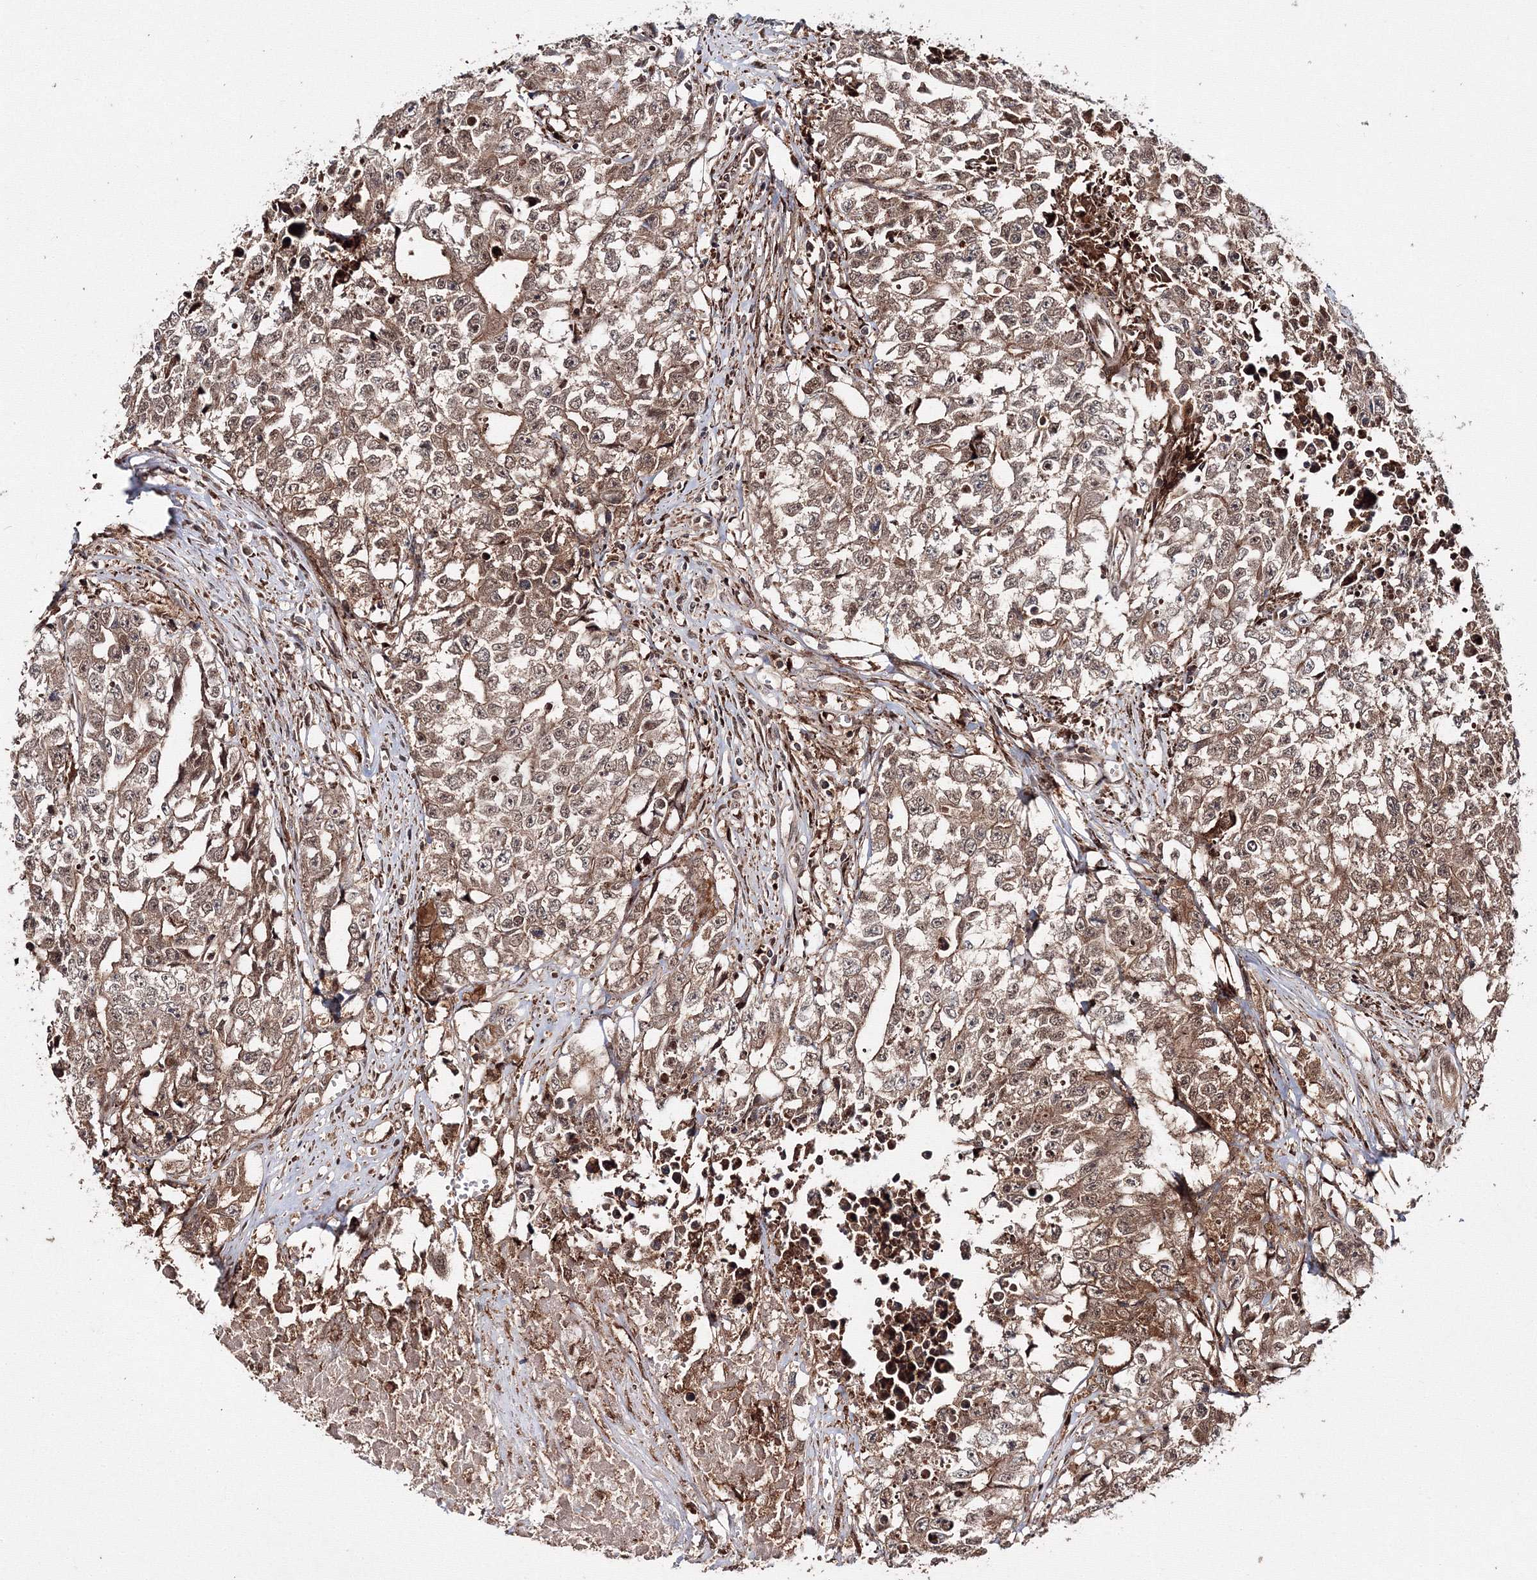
{"staining": {"intensity": "weak", "quantity": ">75%", "location": "cytoplasmic/membranous"}, "tissue": "testis cancer", "cell_type": "Tumor cells", "image_type": "cancer", "snomed": [{"axis": "morphology", "description": "Seminoma, NOS"}, {"axis": "morphology", "description": "Carcinoma, Embryonal, NOS"}, {"axis": "topography", "description": "Testis"}], "caption": "Testis cancer stained with IHC reveals weak cytoplasmic/membranous staining in about >75% of tumor cells.", "gene": "DDO", "patient": {"sex": "male", "age": 43}}